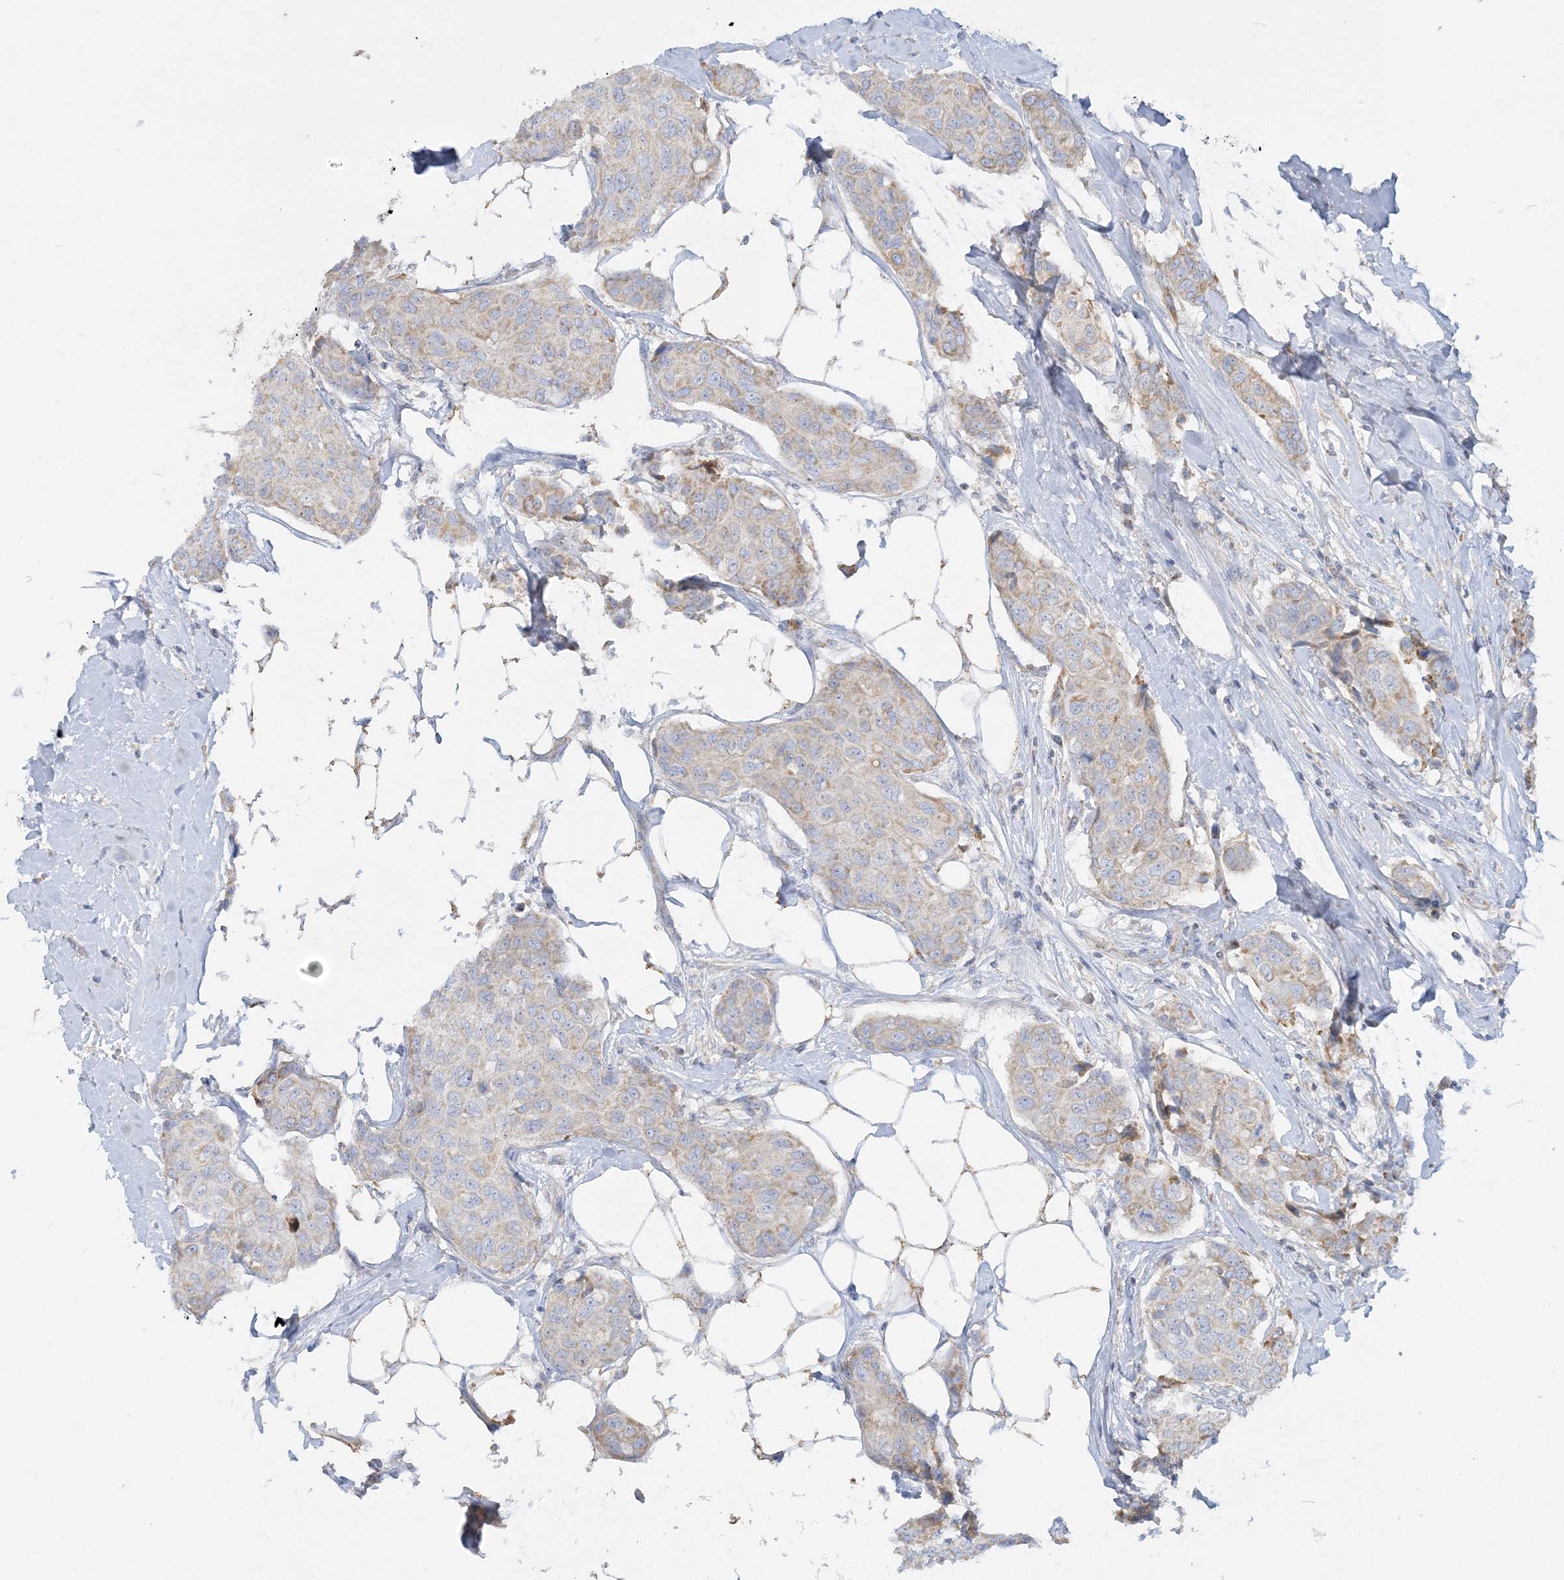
{"staining": {"intensity": "weak", "quantity": "<25%", "location": "cytoplasmic/membranous"}, "tissue": "breast cancer", "cell_type": "Tumor cells", "image_type": "cancer", "snomed": [{"axis": "morphology", "description": "Duct carcinoma"}, {"axis": "topography", "description": "Breast"}], "caption": "This micrograph is of breast cancer (intraductal carcinoma) stained with immunohistochemistry (IHC) to label a protein in brown with the nuclei are counter-stained blue. There is no expression in tumor cells. (Immunohistochemistry, brightfield microscopy, high magnification).", "gene": "TBC1D14", "patient": {"sex": "female", "age": 80}}